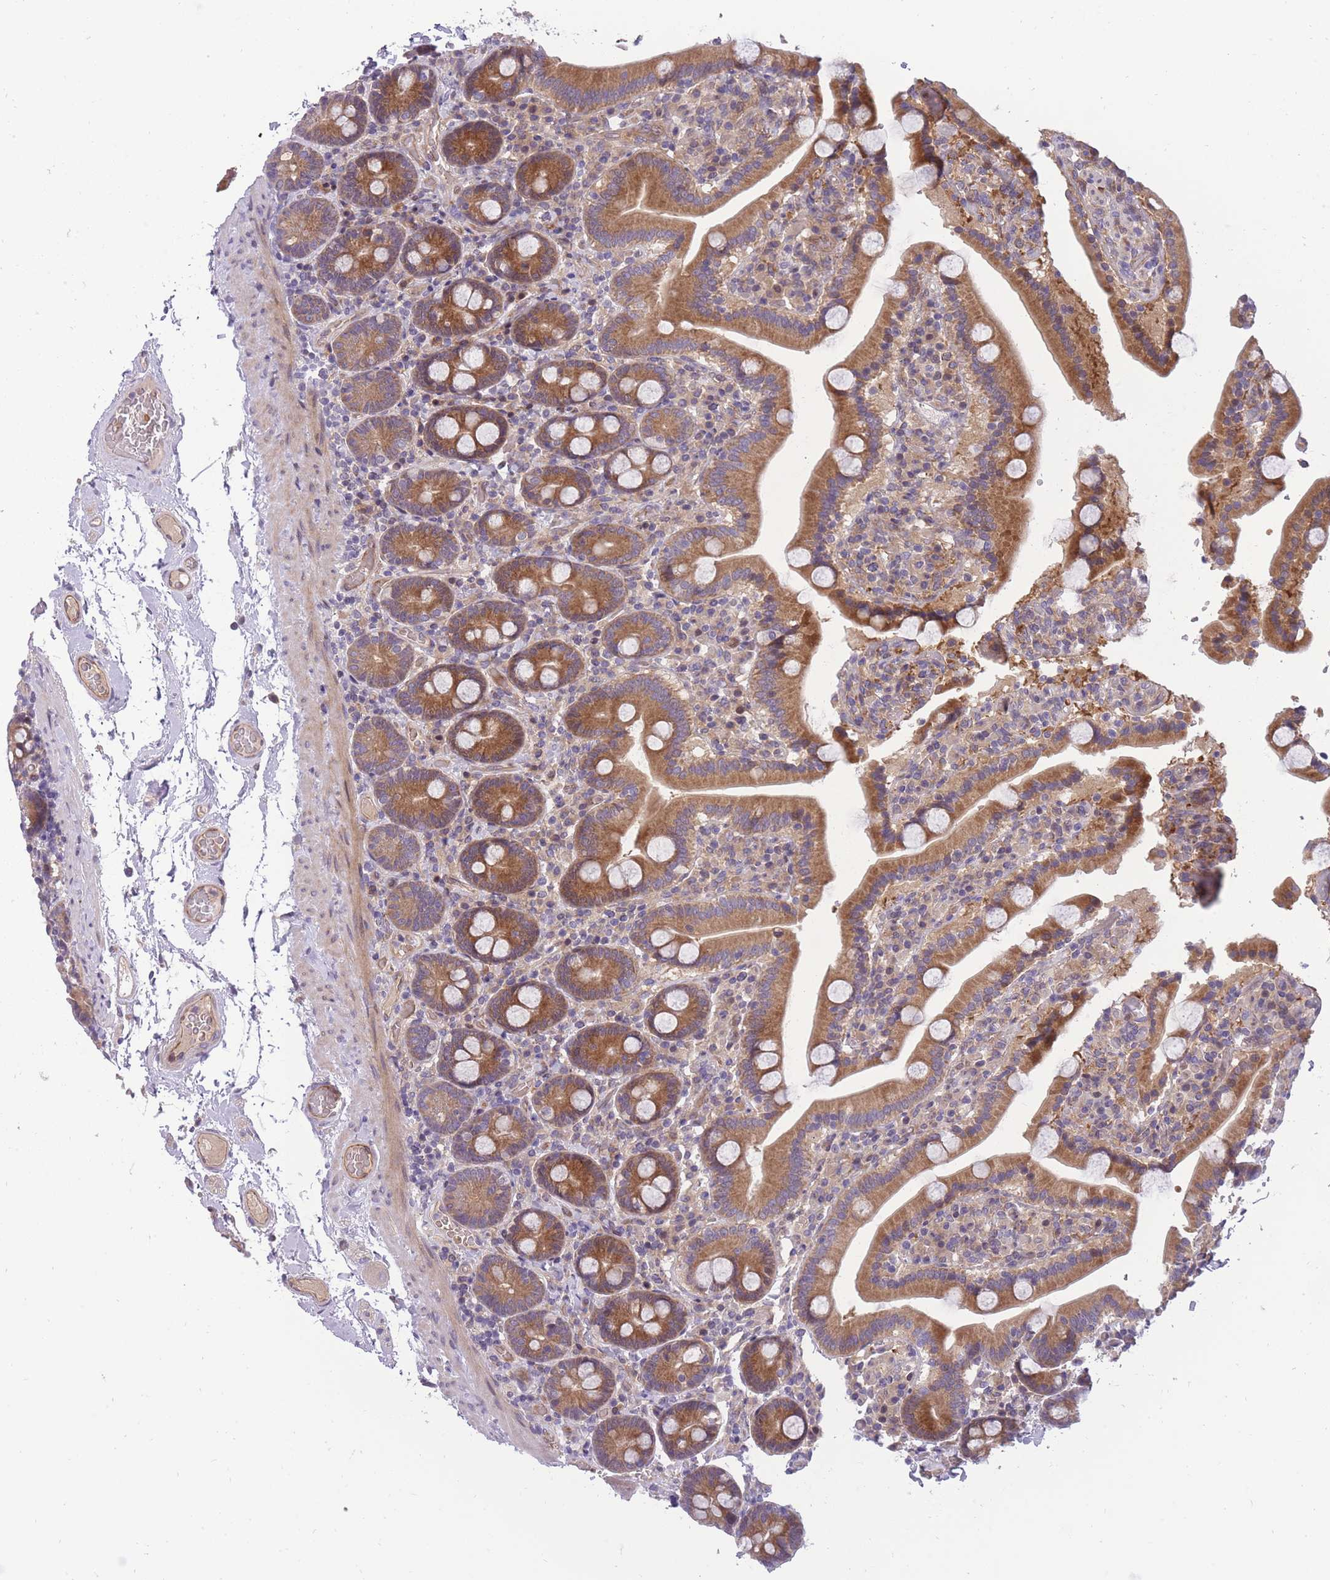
{"staining": {"intensity": "moderate", "quantity": ">75%", "location": "cytoplasmic/membranous"}, "tissue": "duodenum", "cell_type": "Glandular cells", "image_type": "normal", "snomed": [{"axis": "morphology", "description": "Normal tissue, NOS"}, {"axis": "topography", "description": "Duodenum"}], "caption": "High-power microscopy captured an IHC photomicrograph of normal duodenum, revealing moderate cytoplasmic/membranous staining in about >75% of glandular cells. The staining was performed using DAB (3,3'-diaminobenzidine) to visualize the protein expression in brown, while the nuclei were stained in blue with hematoxylin (Magnification: 20x).", "gene": "CRYGN", "patient": {"sex": "male", "age": 55}}